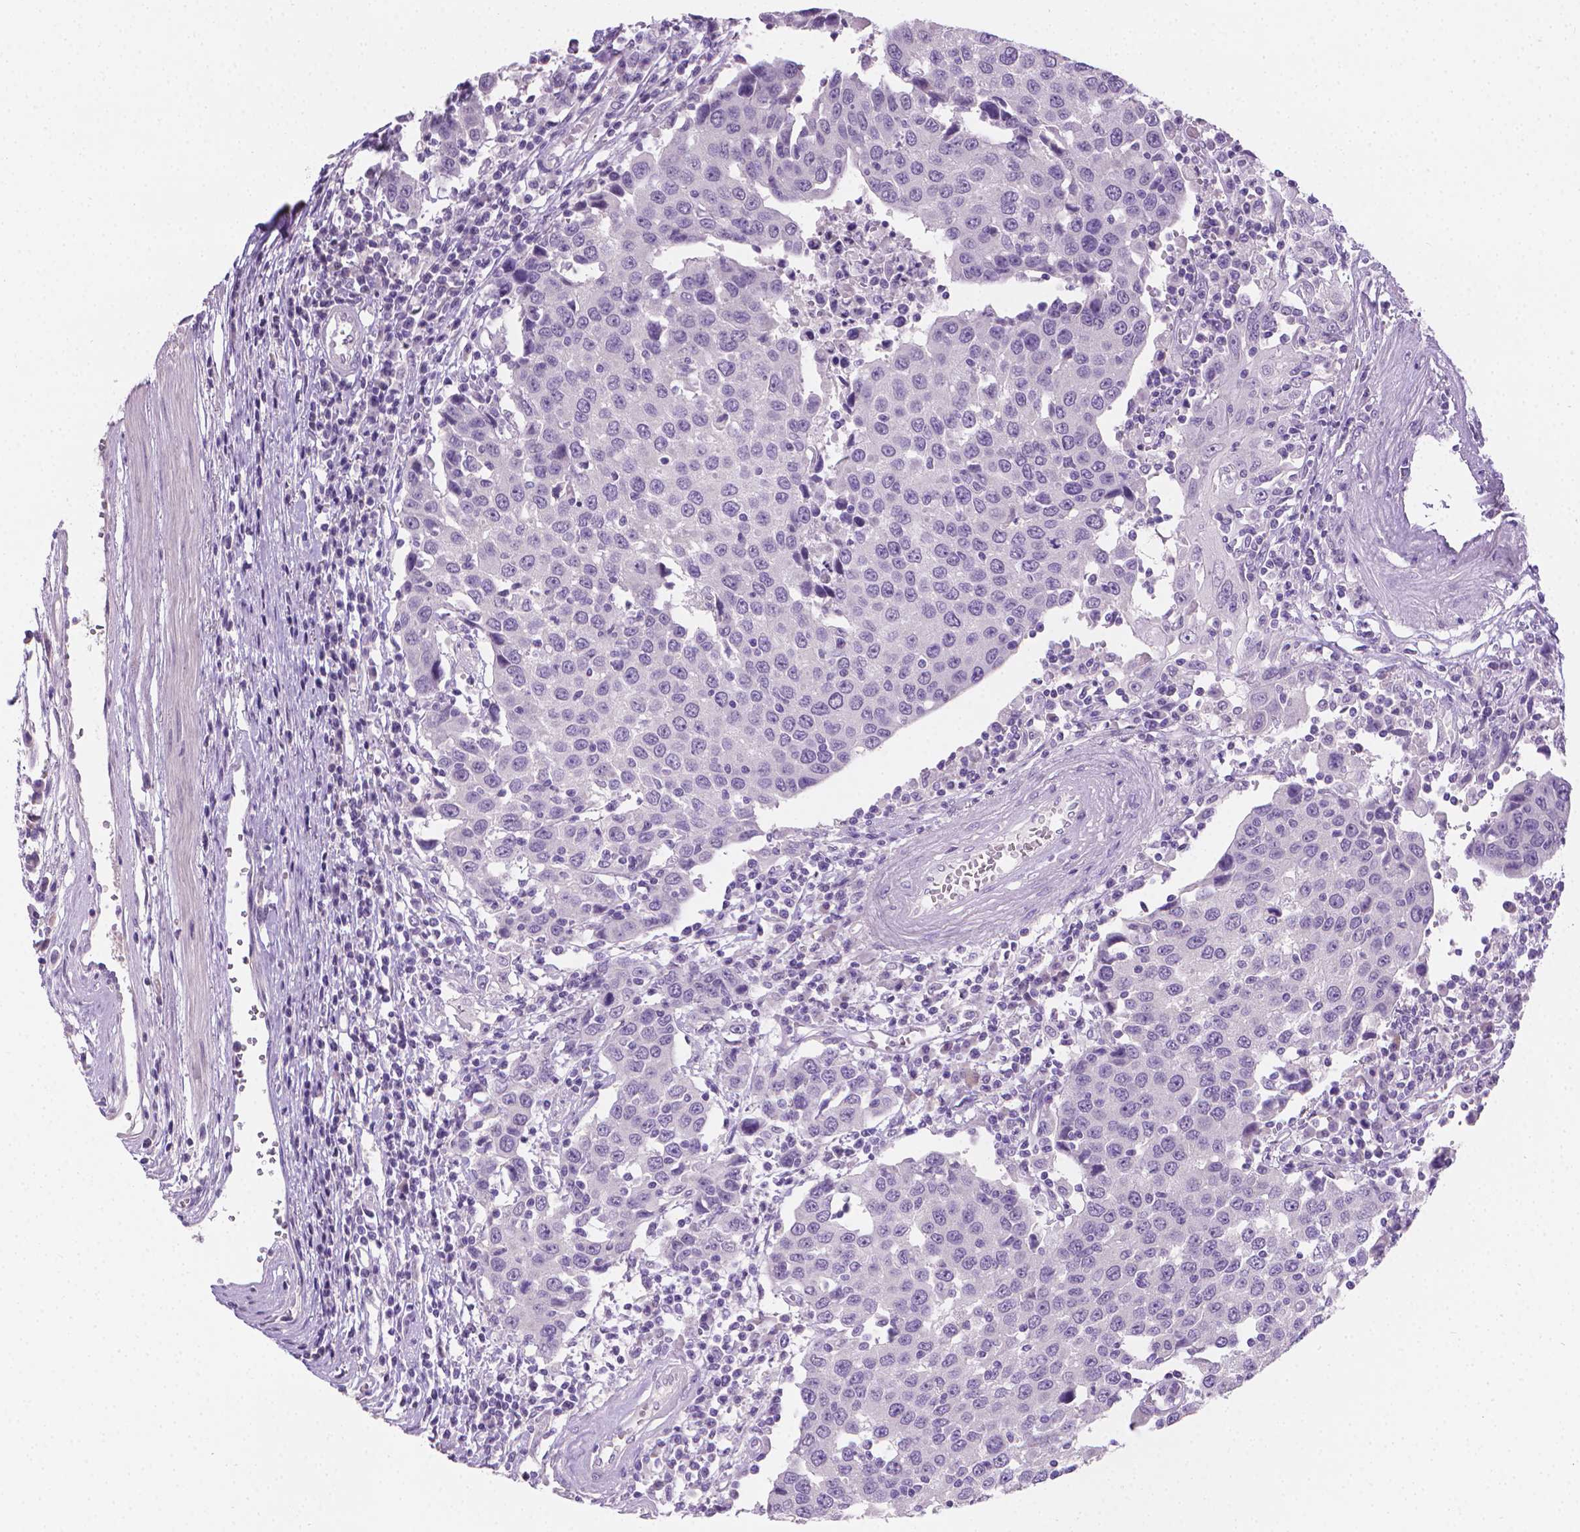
{"staining": {"intensity": "negative", "quantity": "none", "location": "none"}, "tissue": "urothelial cancer", "cell_type": "Tumor cells", "image_type": "cancer", "snomed": [{"axis": "morphology", "description": "Urothelial carcinoma, High grade"}, {"axis": "topography", "description": "Urinary bladder"}], "caption": "IHC micrograph of neoplastic tissue: human high-grade urothelial carcinoma stained with DAB reveals no significant protein expression in tumor cells.", "gene": "TNNI2", "patient": {"sex": "female", "age": 85}}